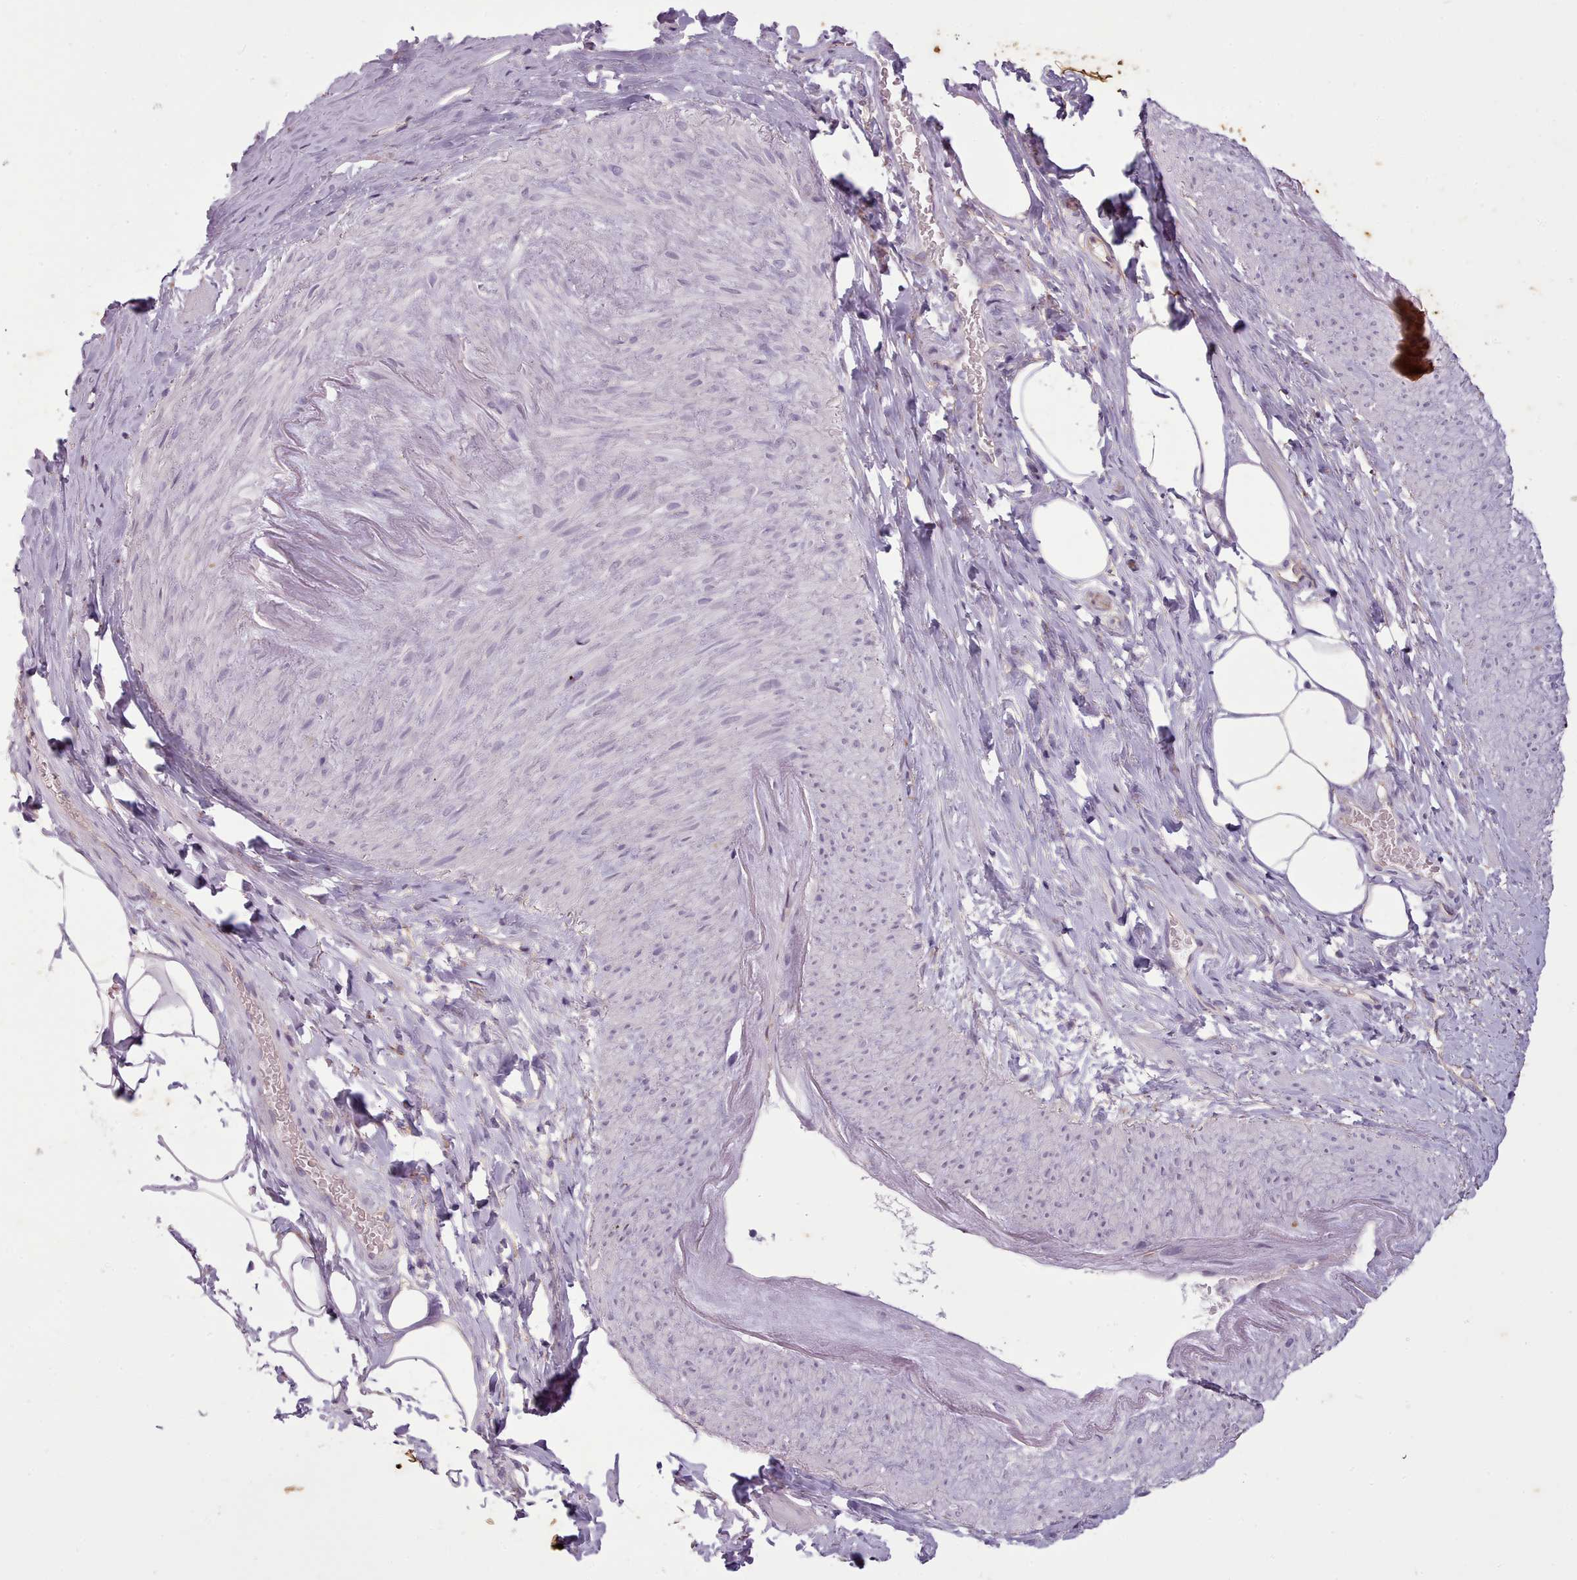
{"staining": {"intensity": "negative", "quantity": "none", "location": "none"}, "tissue": "smooth muscle", "cell_type": "Smooth muscle cells", "image_type": "normal", "snomed": [{"axis": "morphology", "description": "Normal tissue, NOS"}, {"axis": "topography", "description": "Smooth muscle"}, {"axis": "topography", "description": "Peripheral nerve tissue"}], "caption": "An IHC histopathology image of normal smooth muscle is shown. There is no staining in smooth muscle cells of smooth muscle.", "gene": "PLD4", "patient": {"sex": "male", "age": 69}}